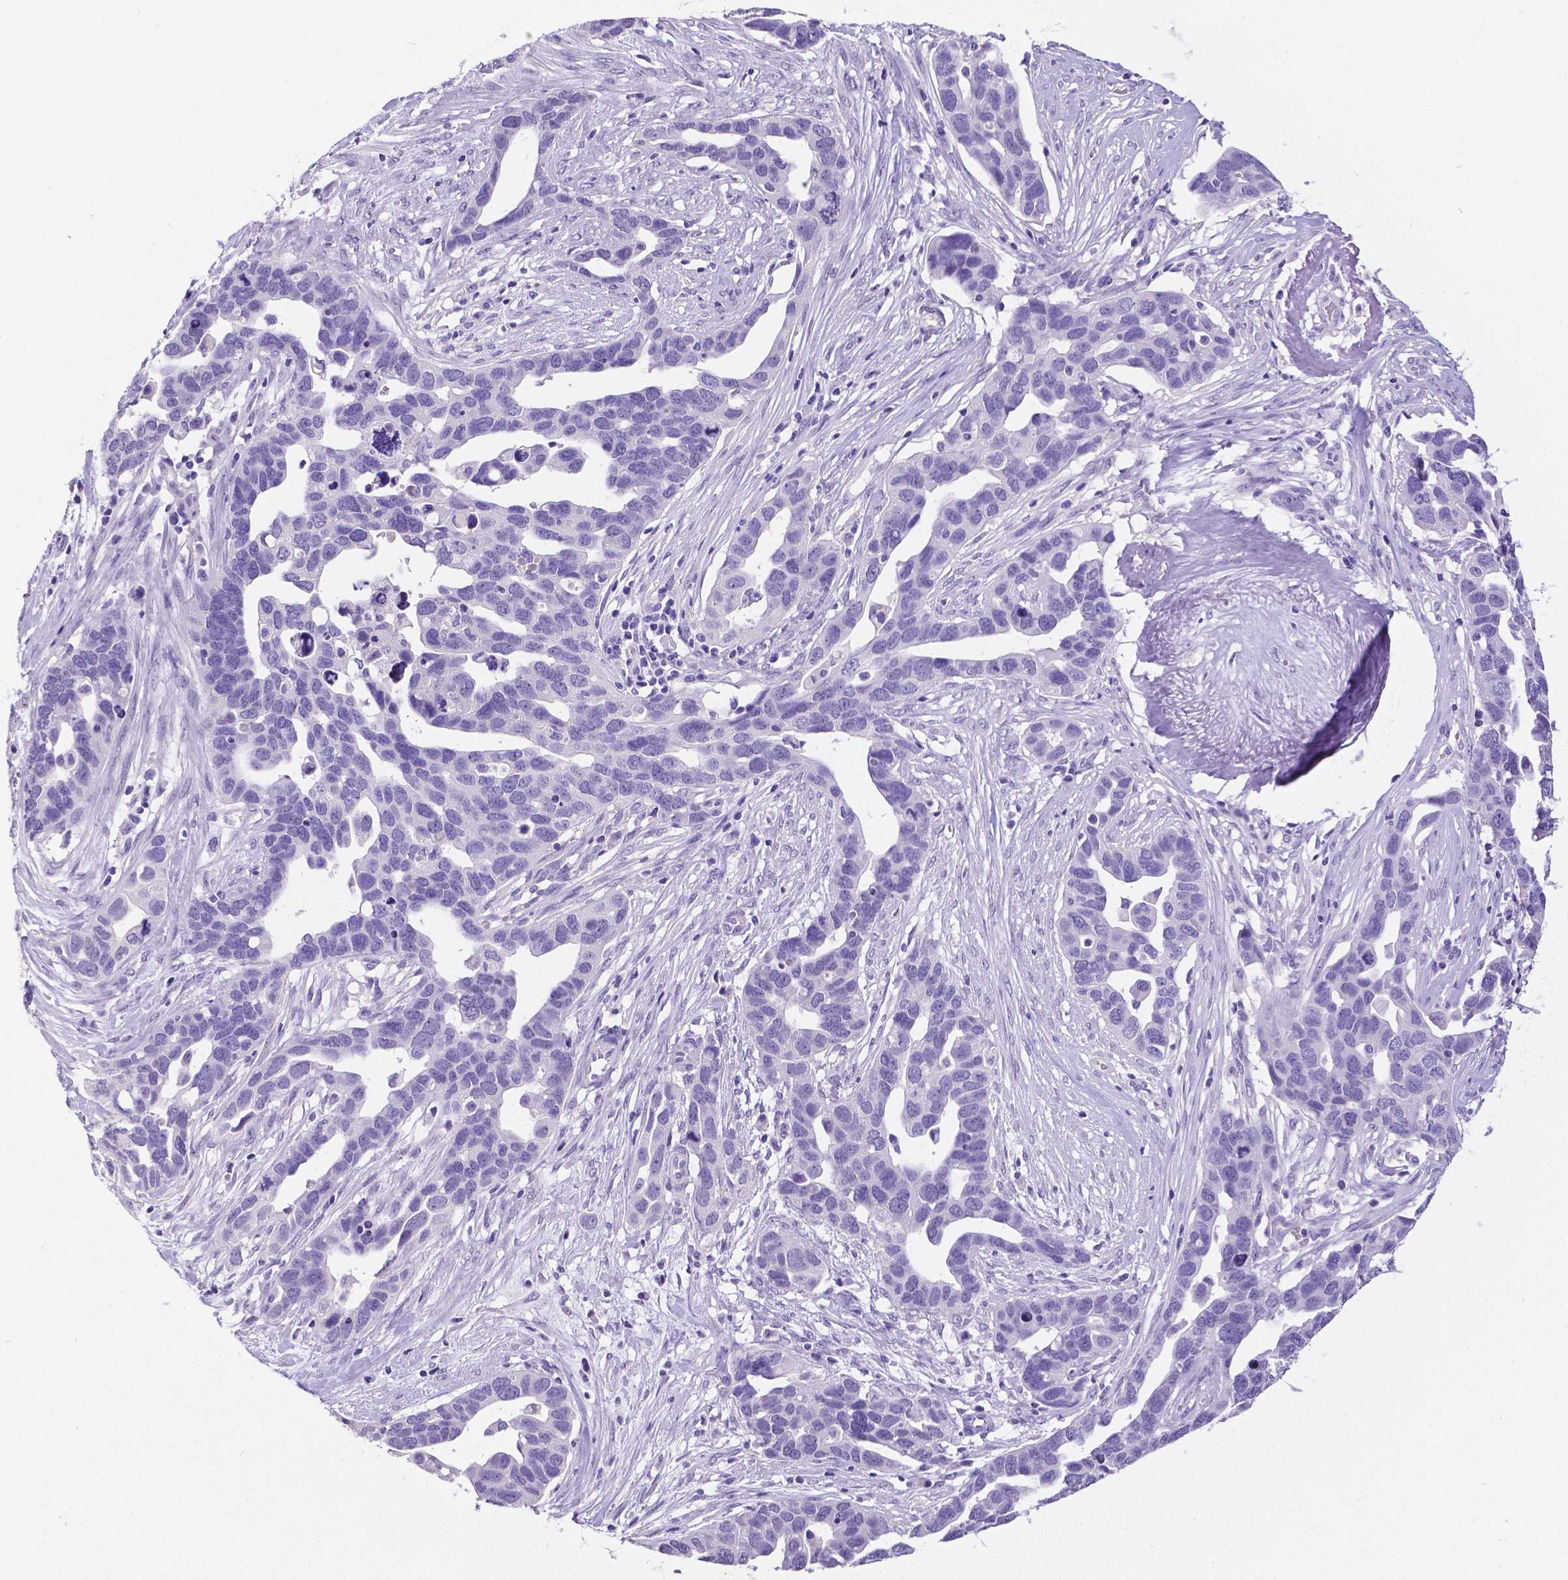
{"staining": {"intensity": "negative", "quantity": "none", "location": "none"}, "tissue": "ovarian cancer", "cell_type": "Tumor cells", "image_type": "cancer", "snomed": [{"axis": "morphology", "description": "Cystadenocarcinoma, serous, NOS"}, {"axis": "topography", "description": "Ovary"}], "caption": "The micrograph reveals no staining of tumor cells in serous cystadenocarcinoma (ovarian).", "gene": "SATB2", "patient": {"sex": "female", "age": 54}}